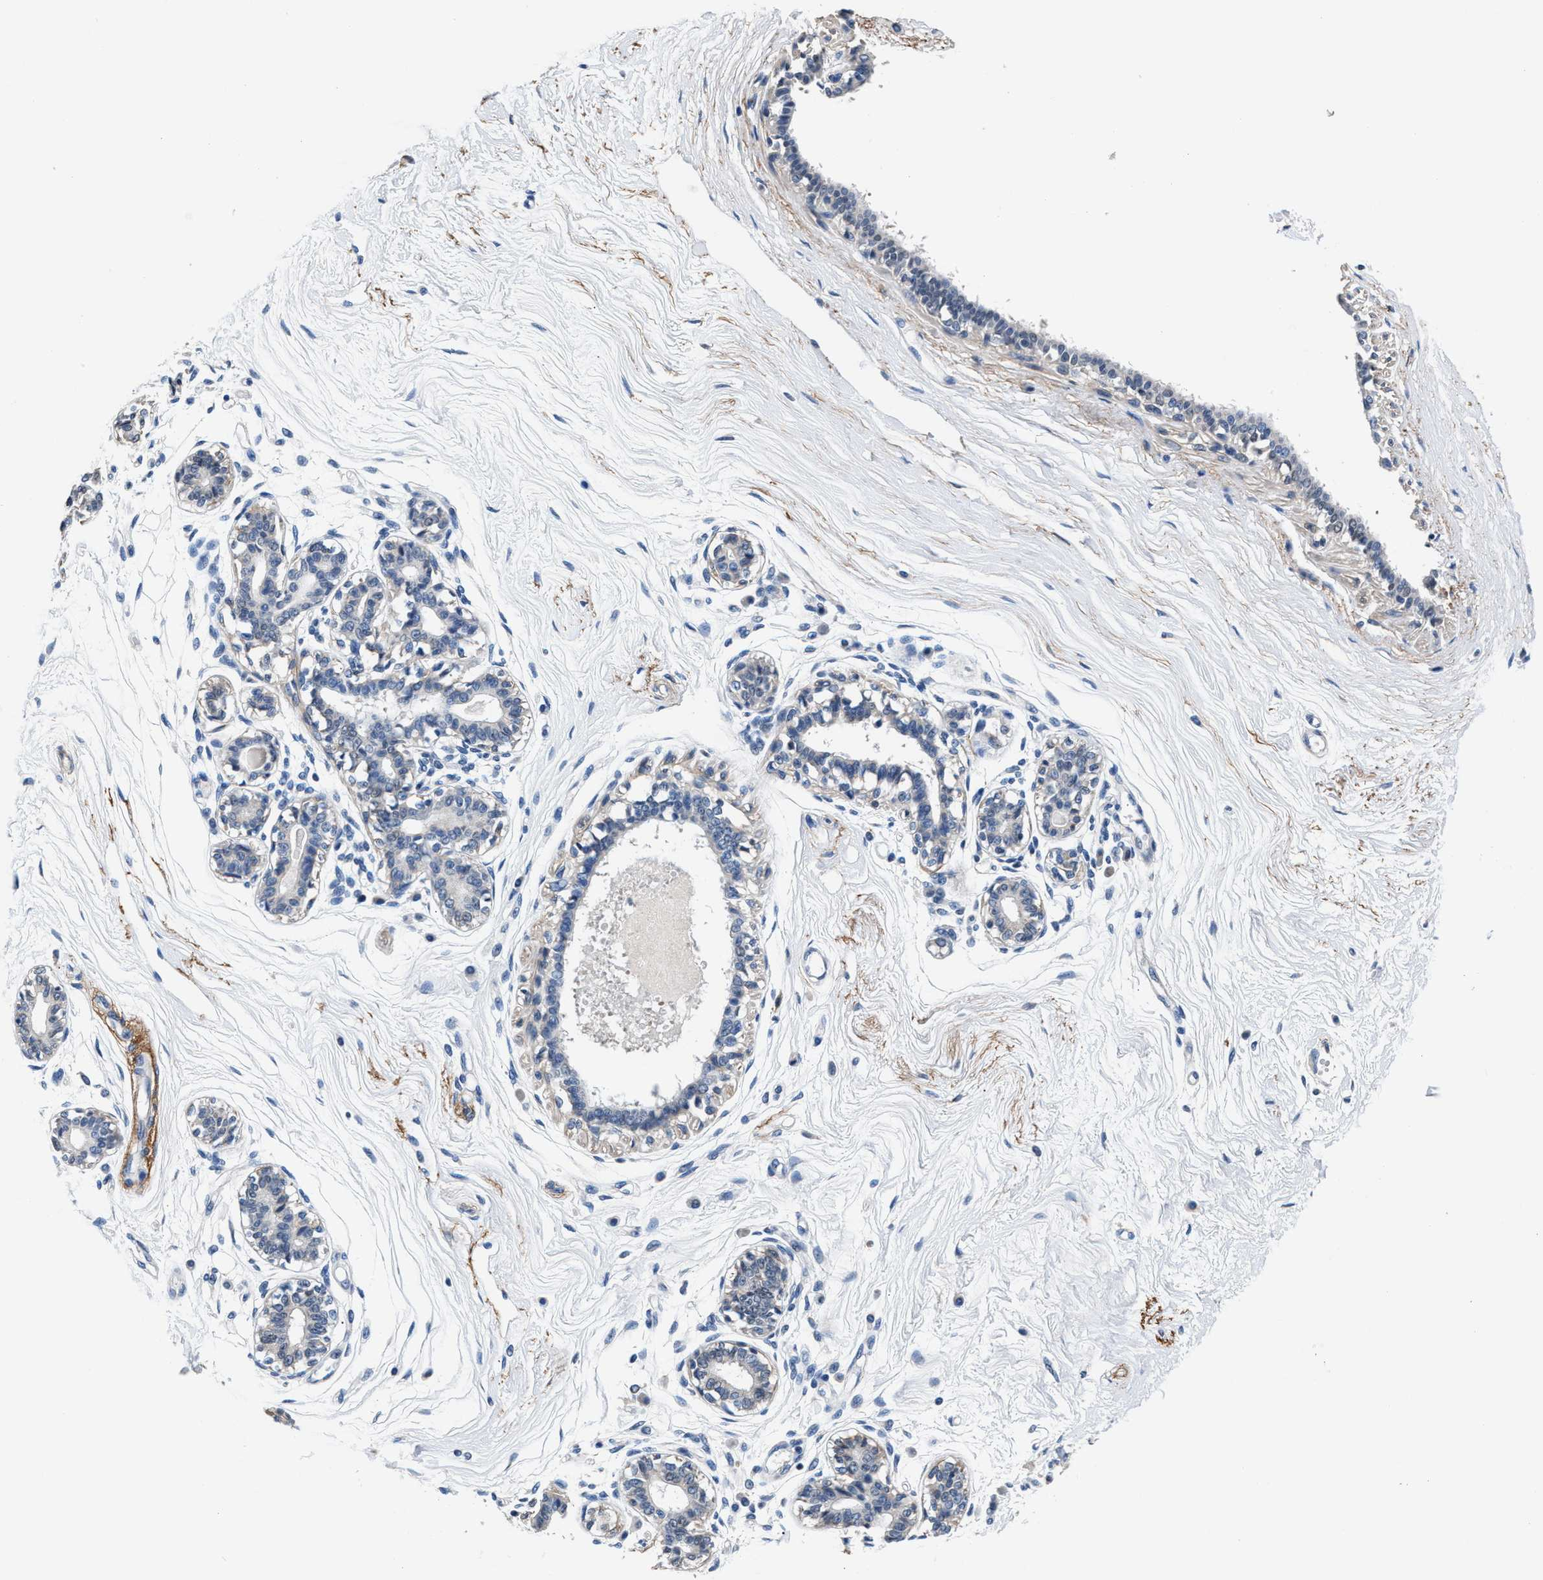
{"staining": {"intensity": "negative", "quantity": "none", "location": "none"}, "tissue": "breast", "cell_type": "Adipocytes", "image_type": "normal", "snomed": [{"axis": "morphology", "description": "Normal tissue, NOS"}, {"axis": "topography", "description": "Breast"}], "caption": "DAB (3,3'-diaminobenzidine) immunohistochemical staining of unremarkable human breast shows no significant staining in adipocytes. (Stains: DAB immunohistochemistry with hematoxylin counter stain, Microscopy: brightfield microscopy at high magnification).", "gene": "MYH3", "patient": {"sex": "female", "age": 45}}